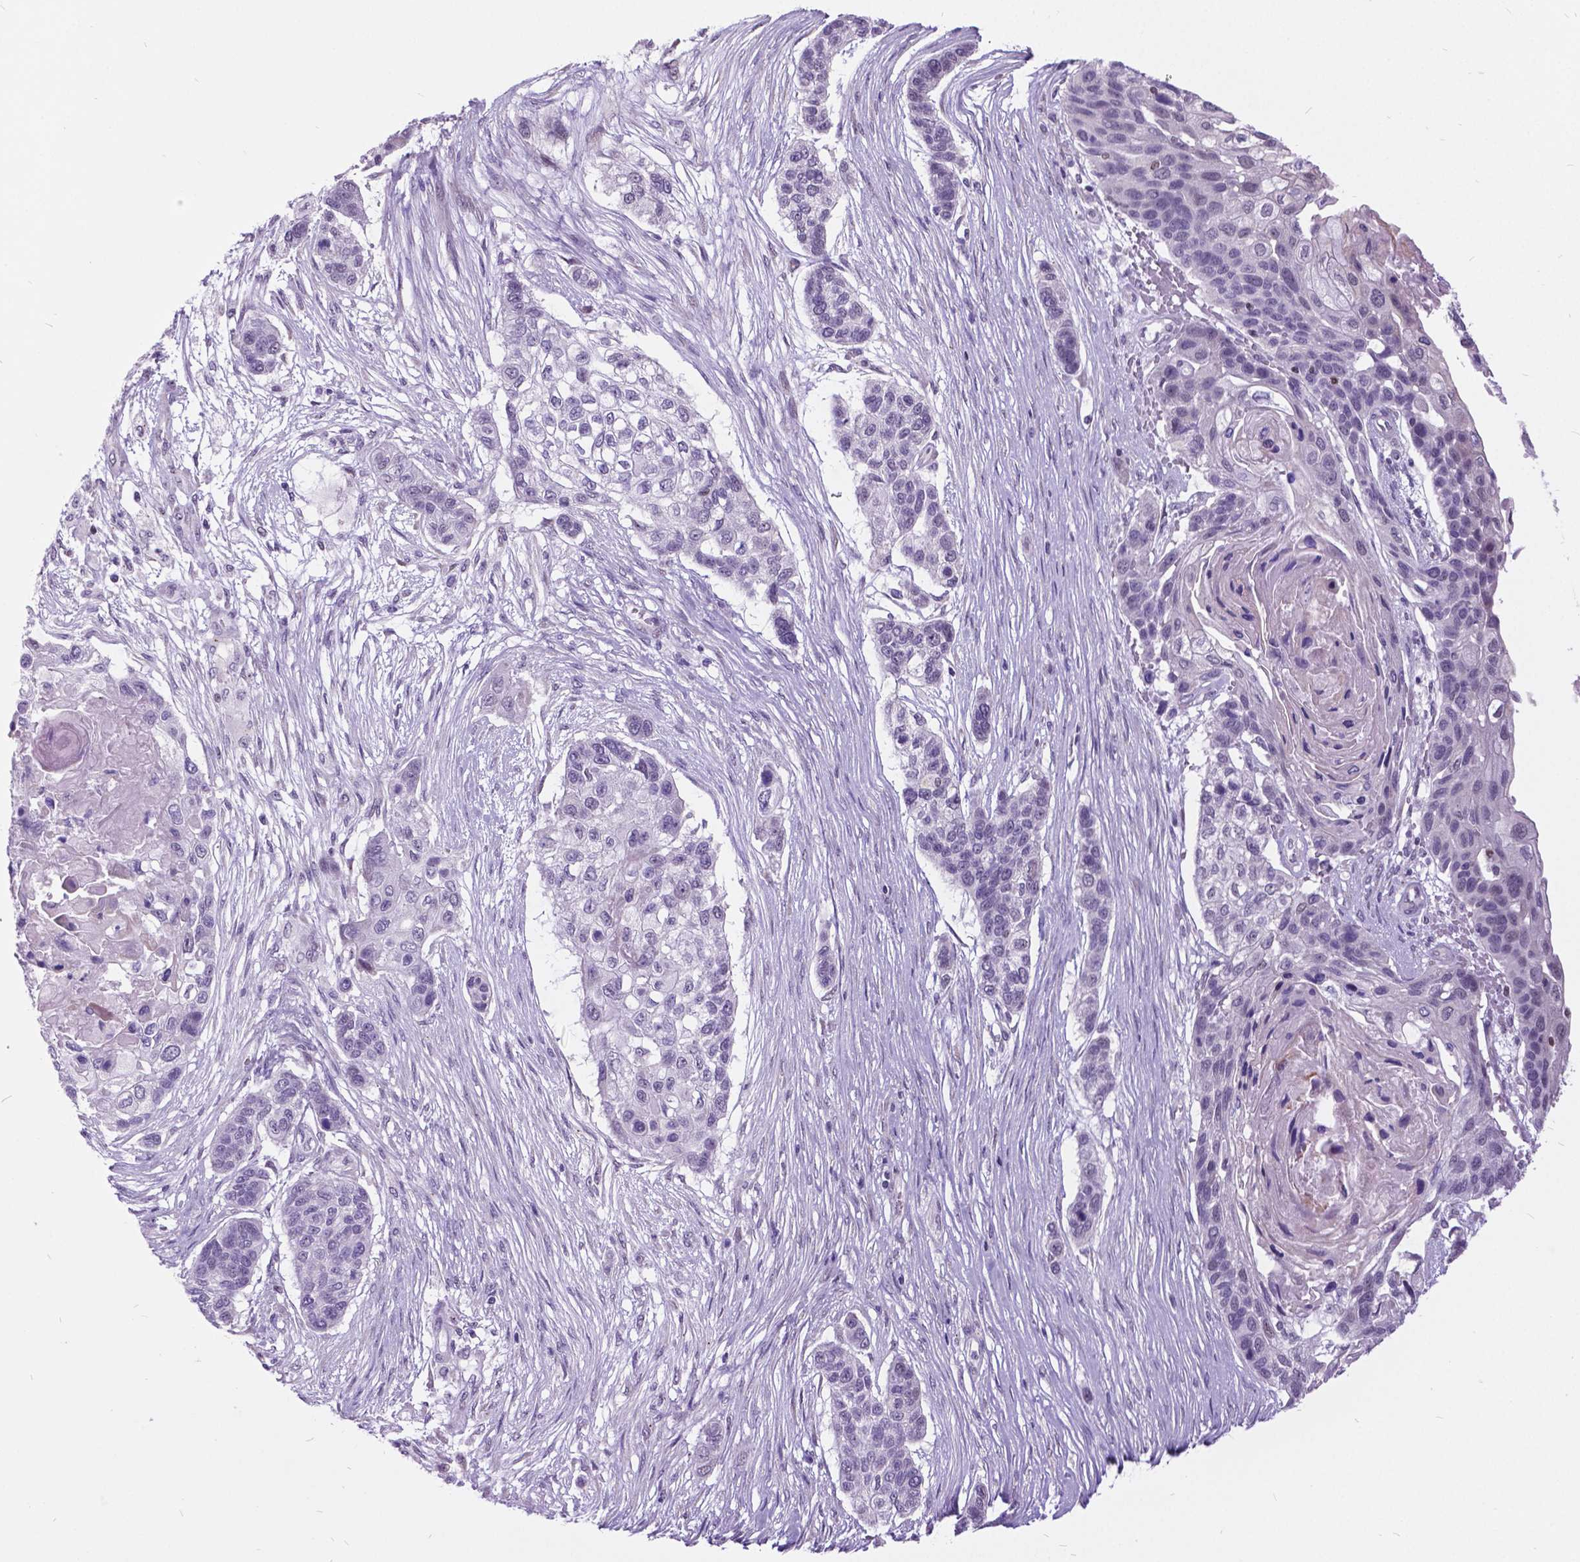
{"staining": {"intensity": "negative", "quantity": "none", "location": "none"}, "tissue": "lung cancer", "cell_type": "Tumor cells", "image_type": "cancer", "snomed": [{"axis": "morphology", "description": "Squamous cell carcinoma, NOS"}, {"axis": "topography", "description": "Lung"}], "caption": "DAB (3,3'-diaminobenzidine) immunohistochemical staining of human lung cancer reveals no significant expression in tumor cells.", "gene": "DPF3", "patient": {"sex": "male", "age": 69}}